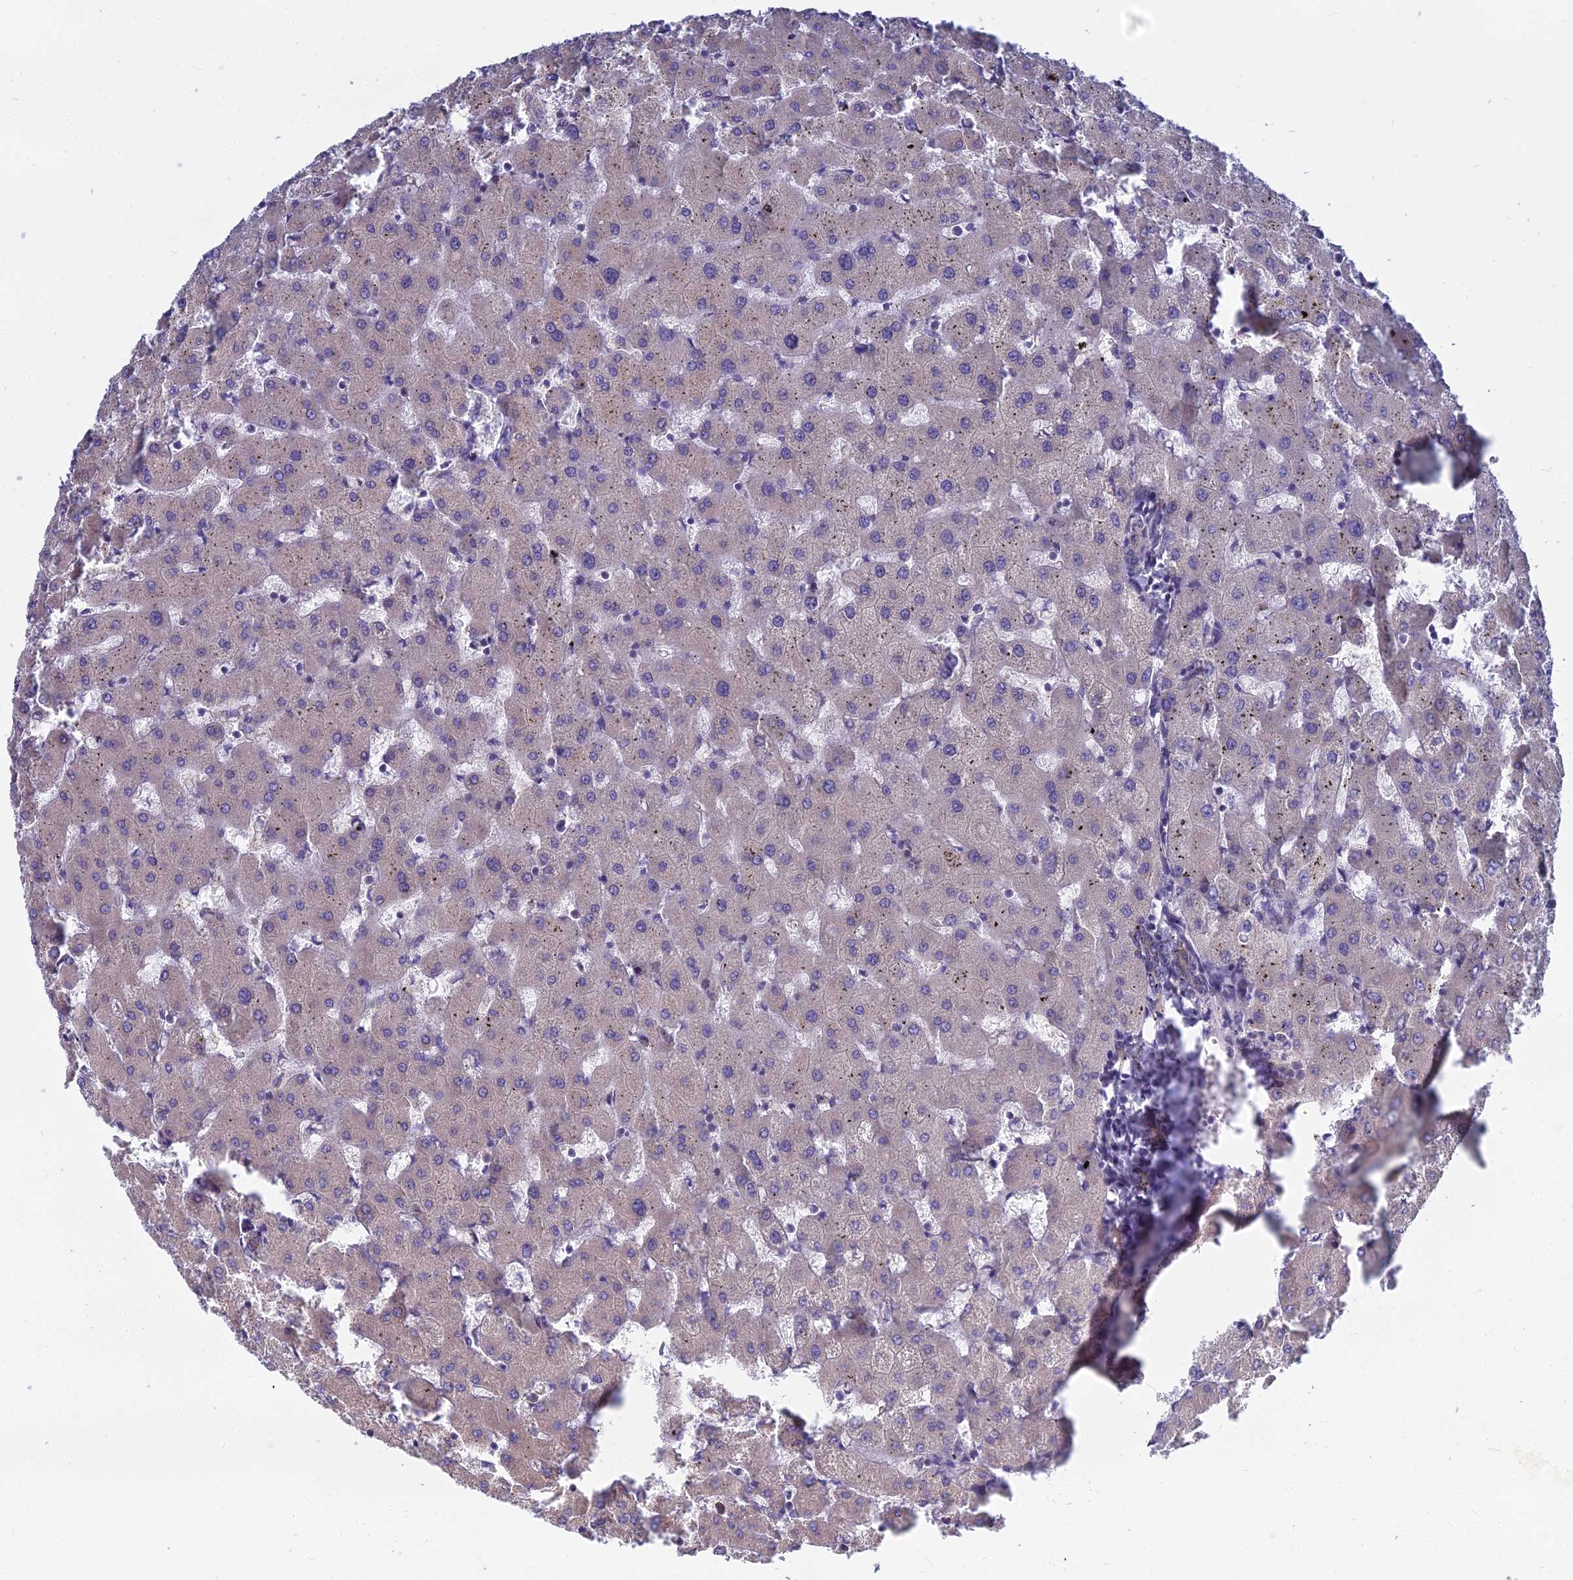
{"staining": {"intensity": "weak", "quantity": "<25%", "location": "cytoplasmic/membranous"}, "tissue": "liver", "cell_type": "Cholangiocytes", "image_type": "normal", "snomed": [{"axis": "morphology", "description": "Normal tissue, NOS"}, {"axis": "topography", "description": "Liver"}], "caption": "High magnification brightfield microscopy of unremarkable liver stained with DAB (3,3'-diaminobenzidine) (brown) and counterstained with hematoxylin (blue): cholangiocytes show no significant positivity. (DAB immunohistochemistry, high magnification).", "gene": "KIAA1143", "patient": {"sex": "female", "age": 63}}